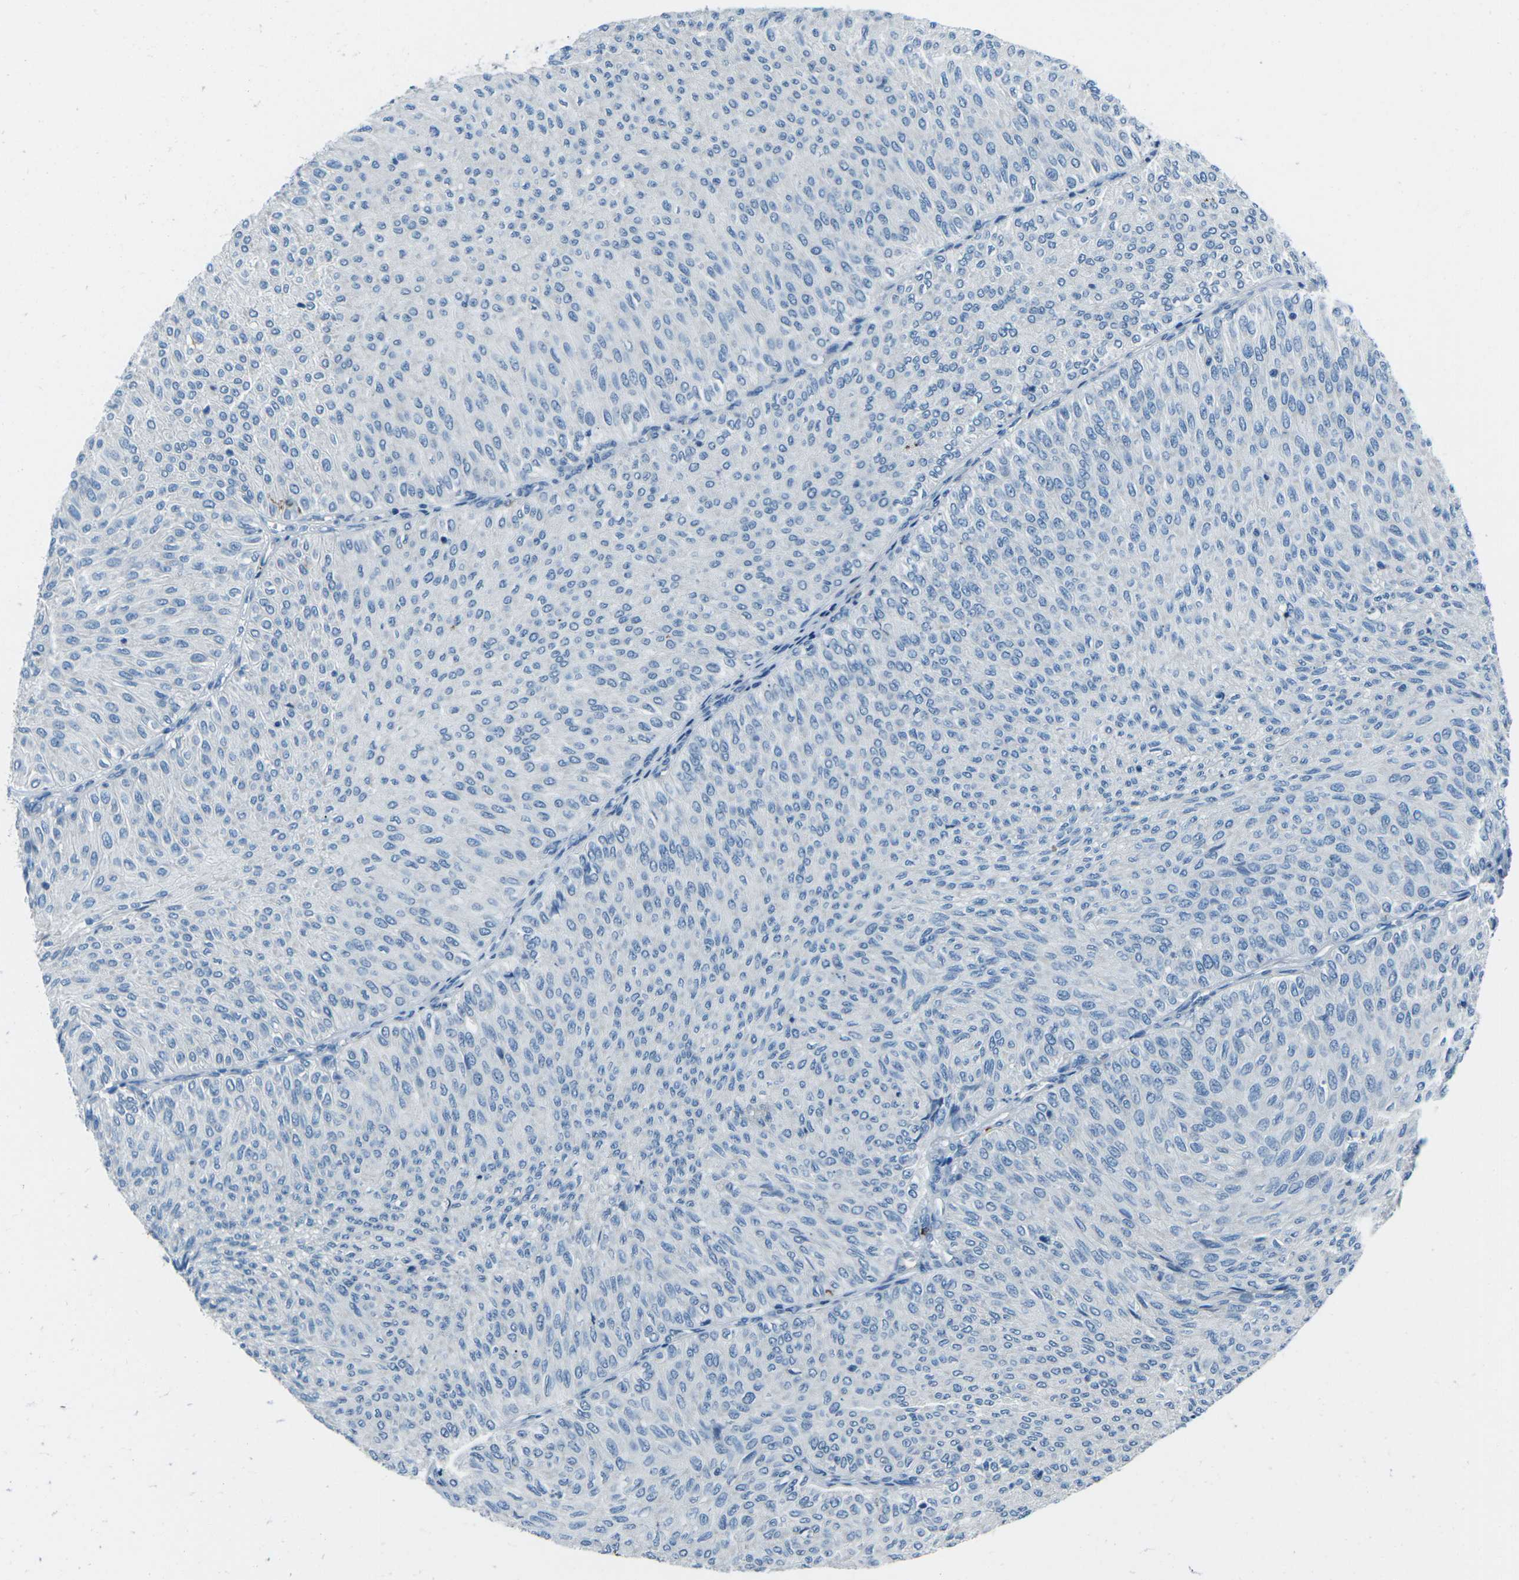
{"staining": {"intensity": "negative", "quantity": "none", "location": "none"}, "tissue": "urothelial cancer", "cell_type": "Tumor cells", "image_type": "cancer", "snomed": [{"axis": "morphology", "description": "Urothelial carcinoma, Low grade"}, {"axis": "topography", "description": "Urinary bladder"}], "caption": "Immunohistochemistry photomicrograph of neoplastic tissue: human urothelial cancer stained with DAB (3,3'-diaminobenzidine) displays no significant protein expression in tumor cells. (Stains: DAB immunohistochemistry (IHC) with hematoxylin counter stain, Microscopy: brightfield microscopy at high magnification).", "gene": "FCN1", "patient": {"sex": "male", "age": 78}}